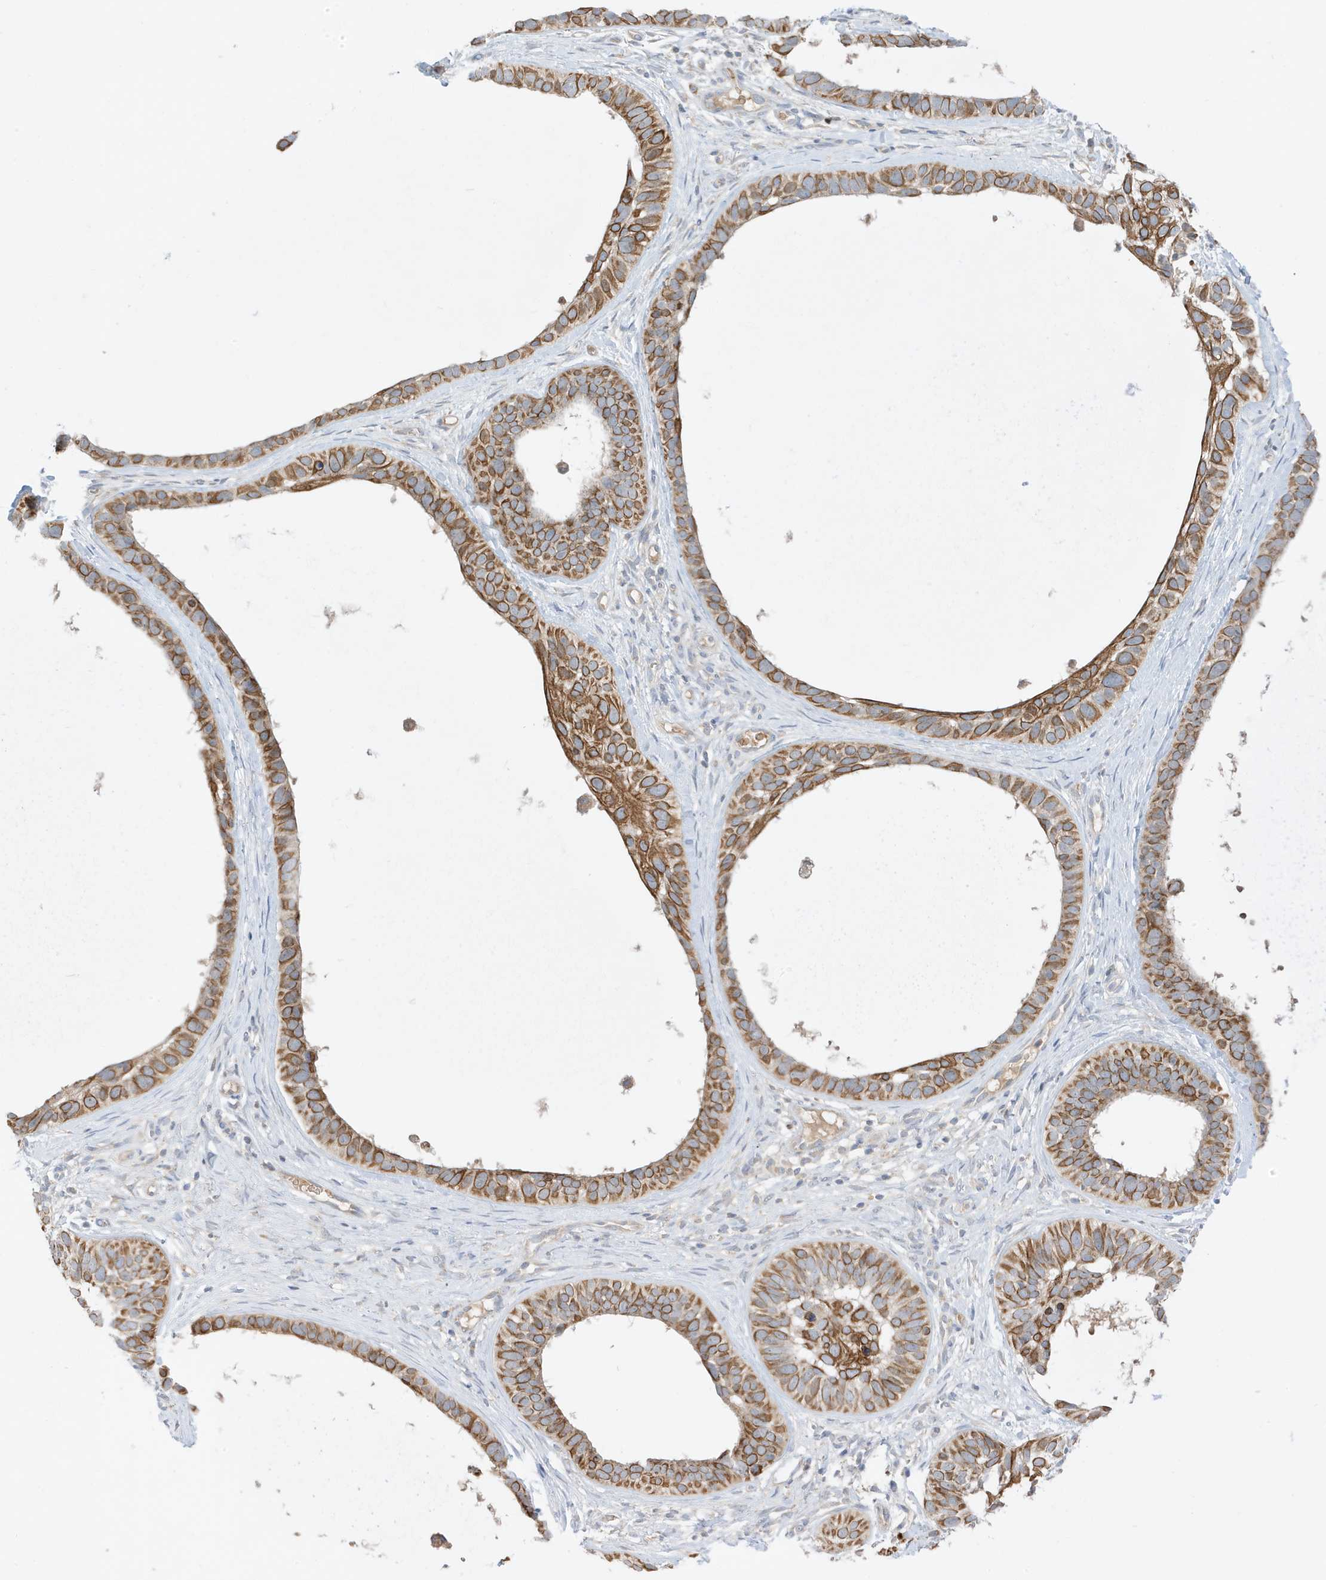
{"staining": {"intensity": "strong", "quantity": "25%-75%", "location": "cytoplasmic/membranous"}, "tissue": "skin cancer", "cell_type": "Tumor cells", "image_type": "cancer", "snomed": [{"axis": "morphology", "description": "Basal cell carcinoma"}, {"axis": "topography", "description": "Skin"}], "caption": "DAB immunohistochemical staining of human basal cell carcinoma (skin) displays strong cytoplasmic/membranous protein positivity in about 25%-75% of tumor cells. The protein is stained brown, and the nuclei are stained in blue (DAB (3,3'-diaminobenzidine) IHC with brightfield microscopy, high magnification).", "gene": "NPPC", "patient": {"sex": "male", "age": 62}}